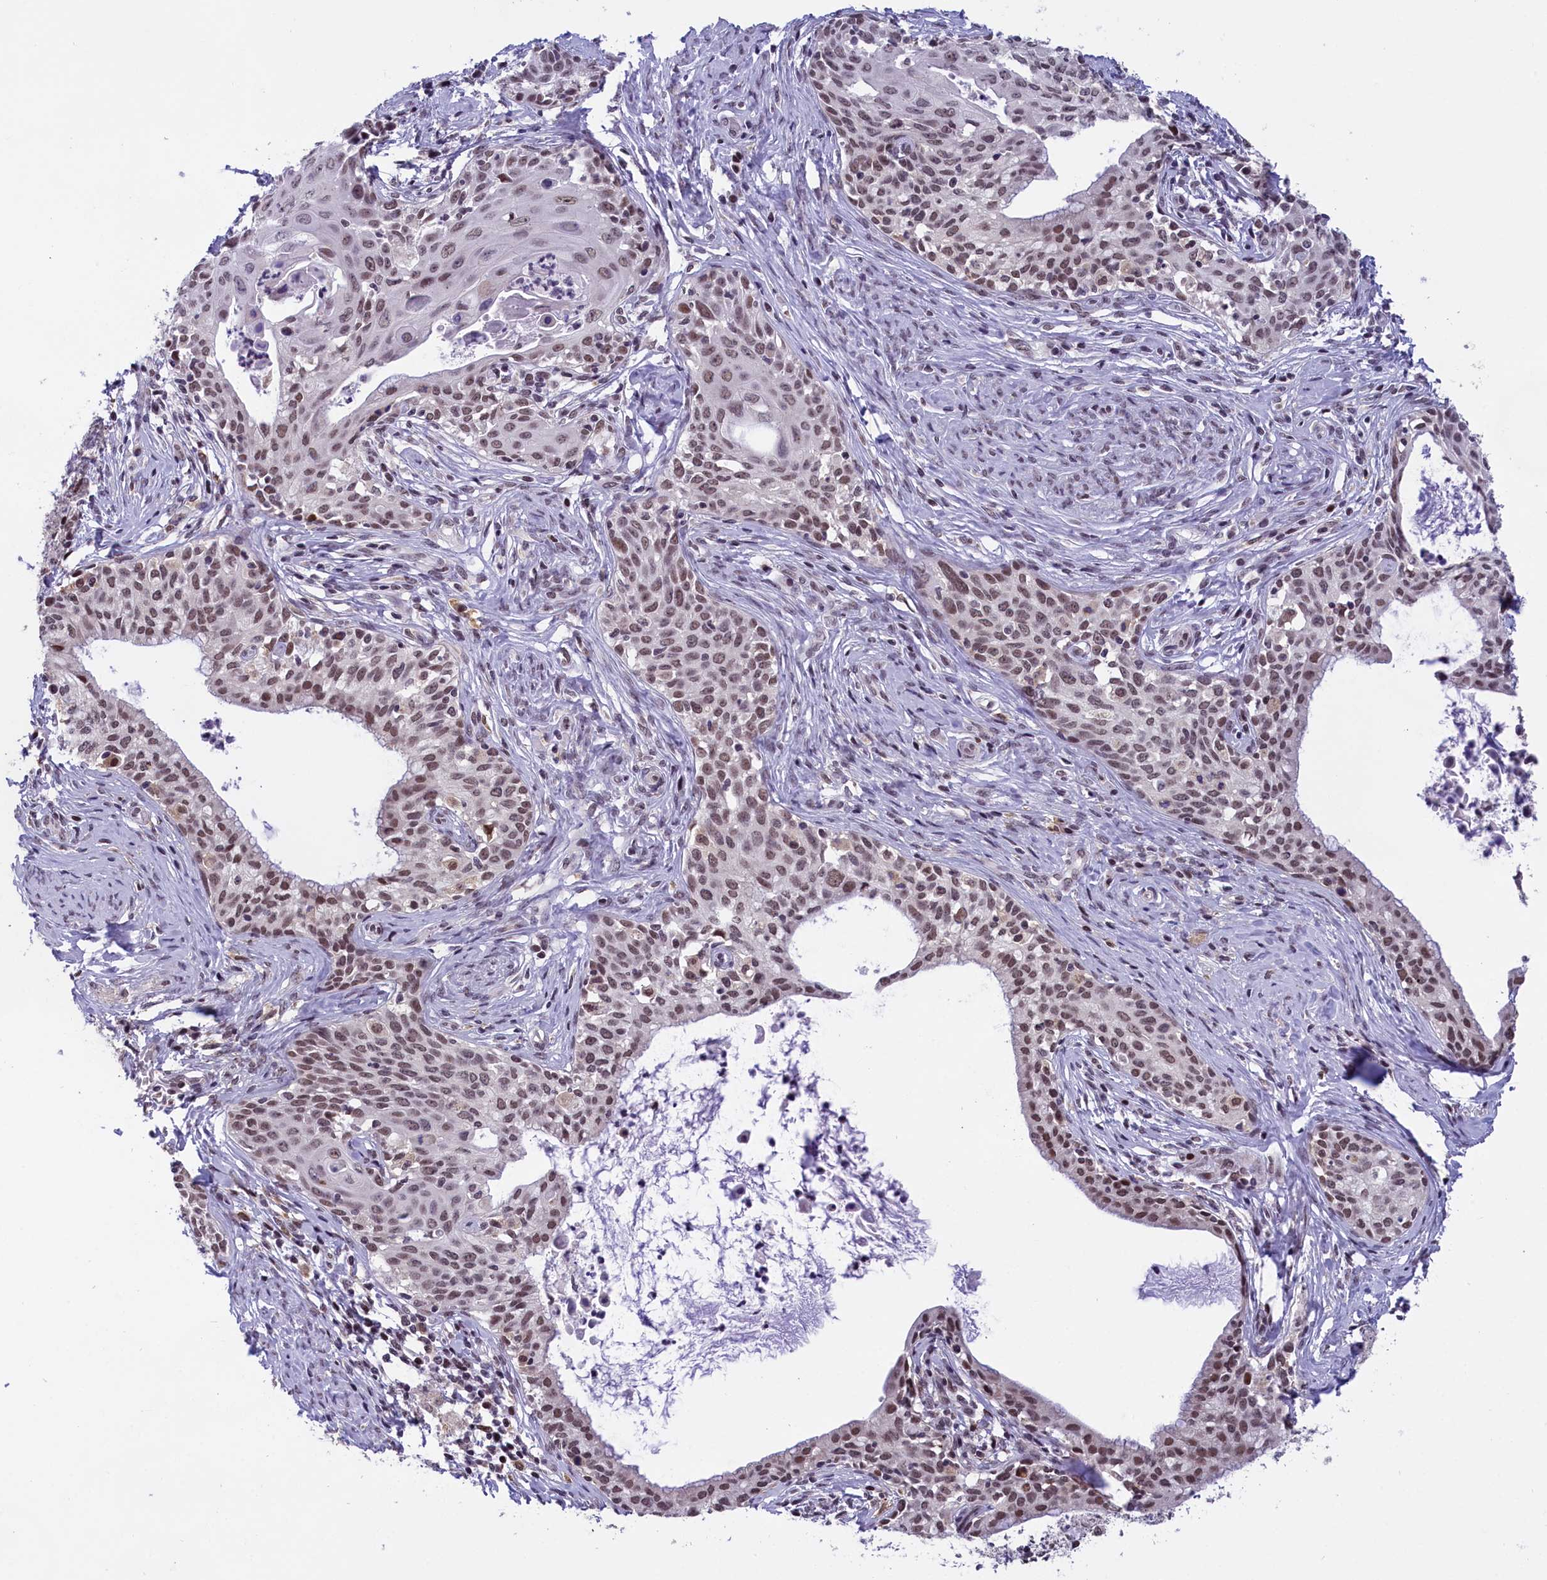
{"staining": {"intensity": "moderate", "quantity": ">75%", "location": "nuclear"}, "tissue": "cervical cancer", "cell_type": "Tumor cells", "image_type": "cancer", "snomed": [{"axis": "morphology", "description": "Squamous cell carcinoma, NOS"}, {"axis": "morphology", "description": "Adenocarcinoma, NOS"}, {"axis": "topography", "description": "Cervix"}], "caption": "Brown immunohistochemical staining in cervical cancer demonstrates moderate nuclear staining in about >75% of tumor cells.", "gene": "CDYL2", "patient": {"sex": "female", "age": 52}}